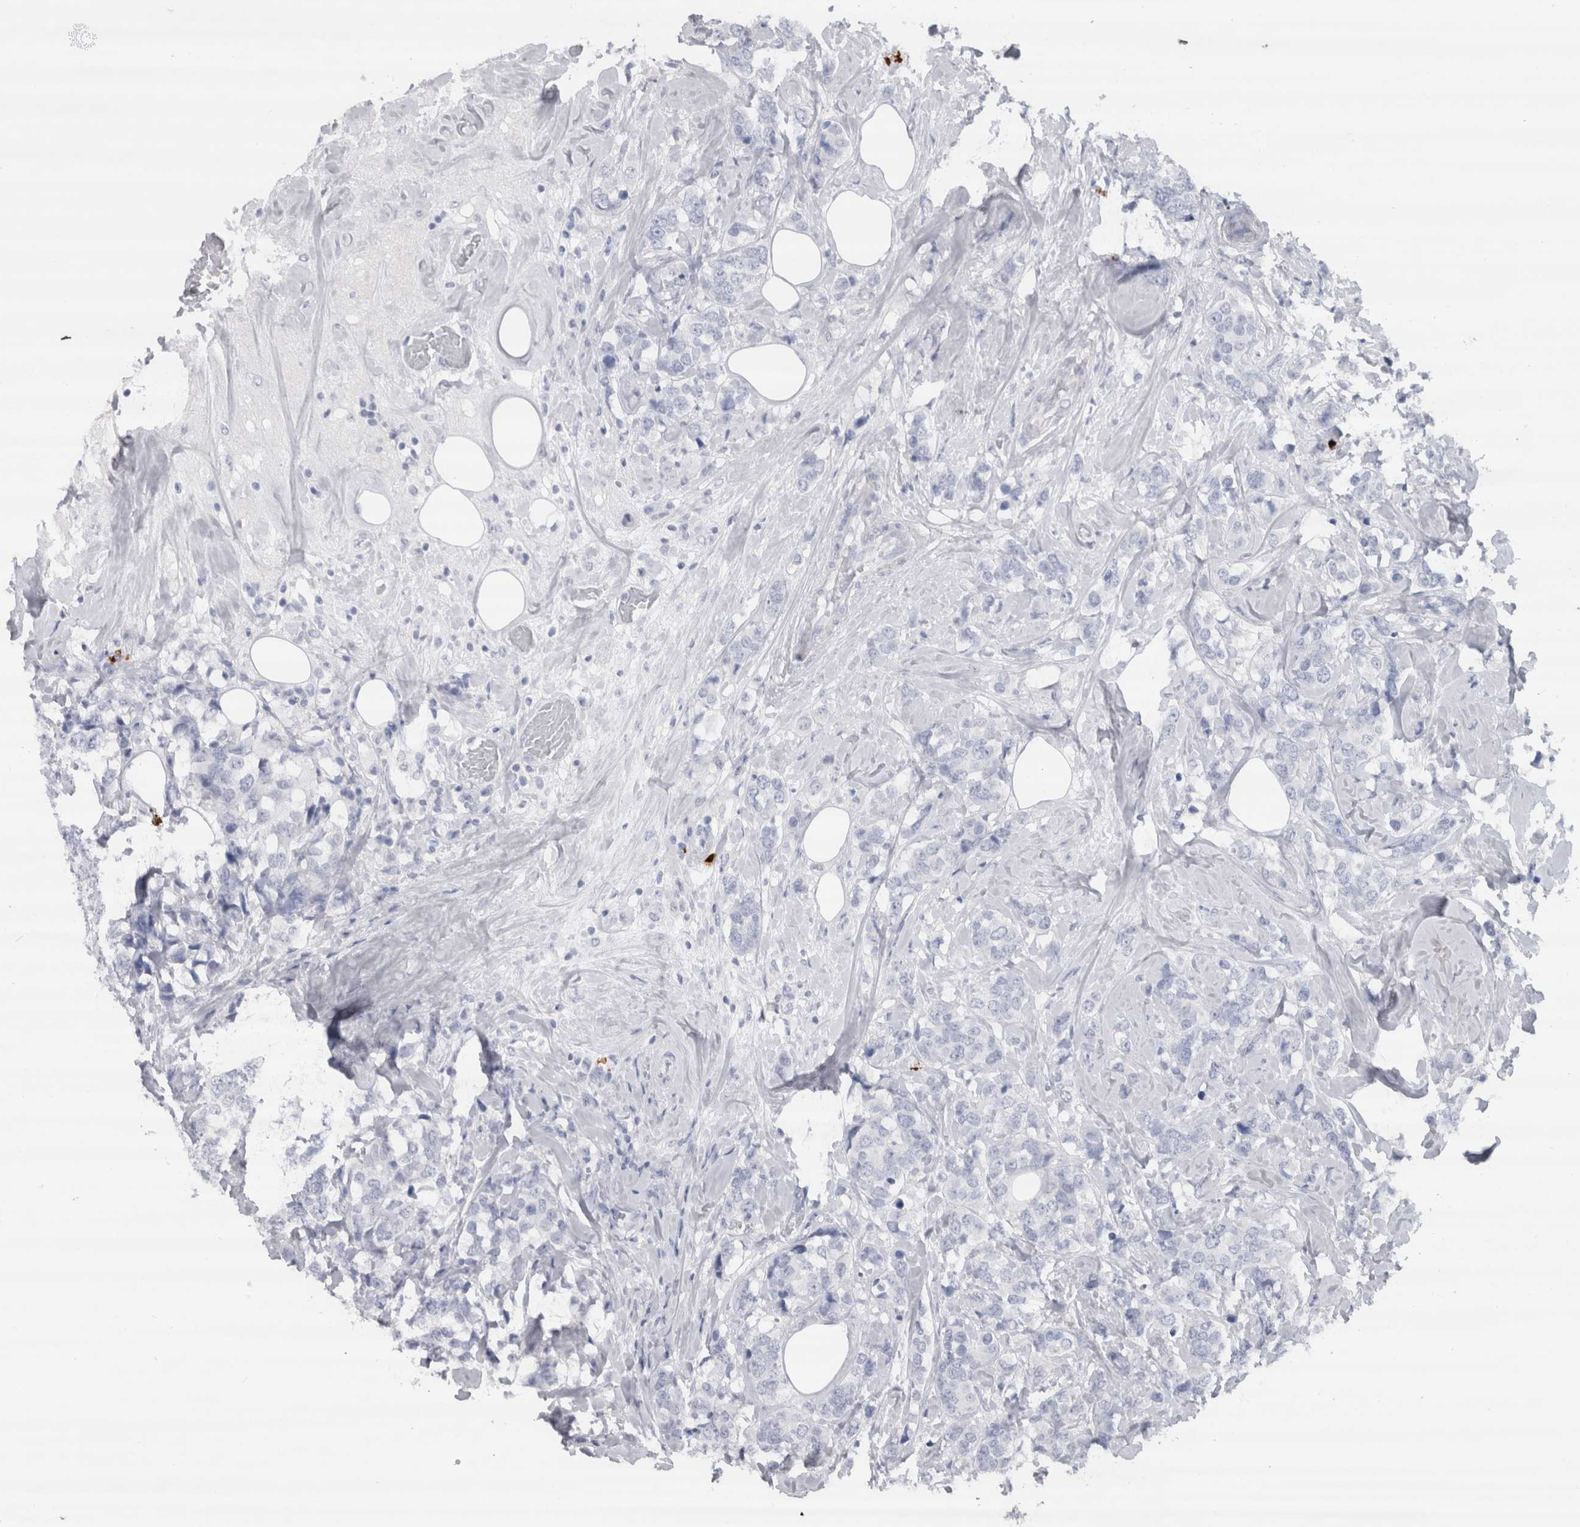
{"staining": {"intensity": "negative", "quantity": "none", "location": "none"}, "tissue": "breast cancer", "cell_type": "Tumor cells", "image_type": "cancer", "snomed": [{"axis": "morphology", "description": "Lobular carcinoma"}, {"axis": "topography", "description": "Breast"}], "caption": "Immunohistochemistry of human breast lobular carcinoma exhibits no expression in tumor cells. Nuclei are stained in blue.", "gene": "CDH17", "patient": {"sex": "female", "age": 59}}